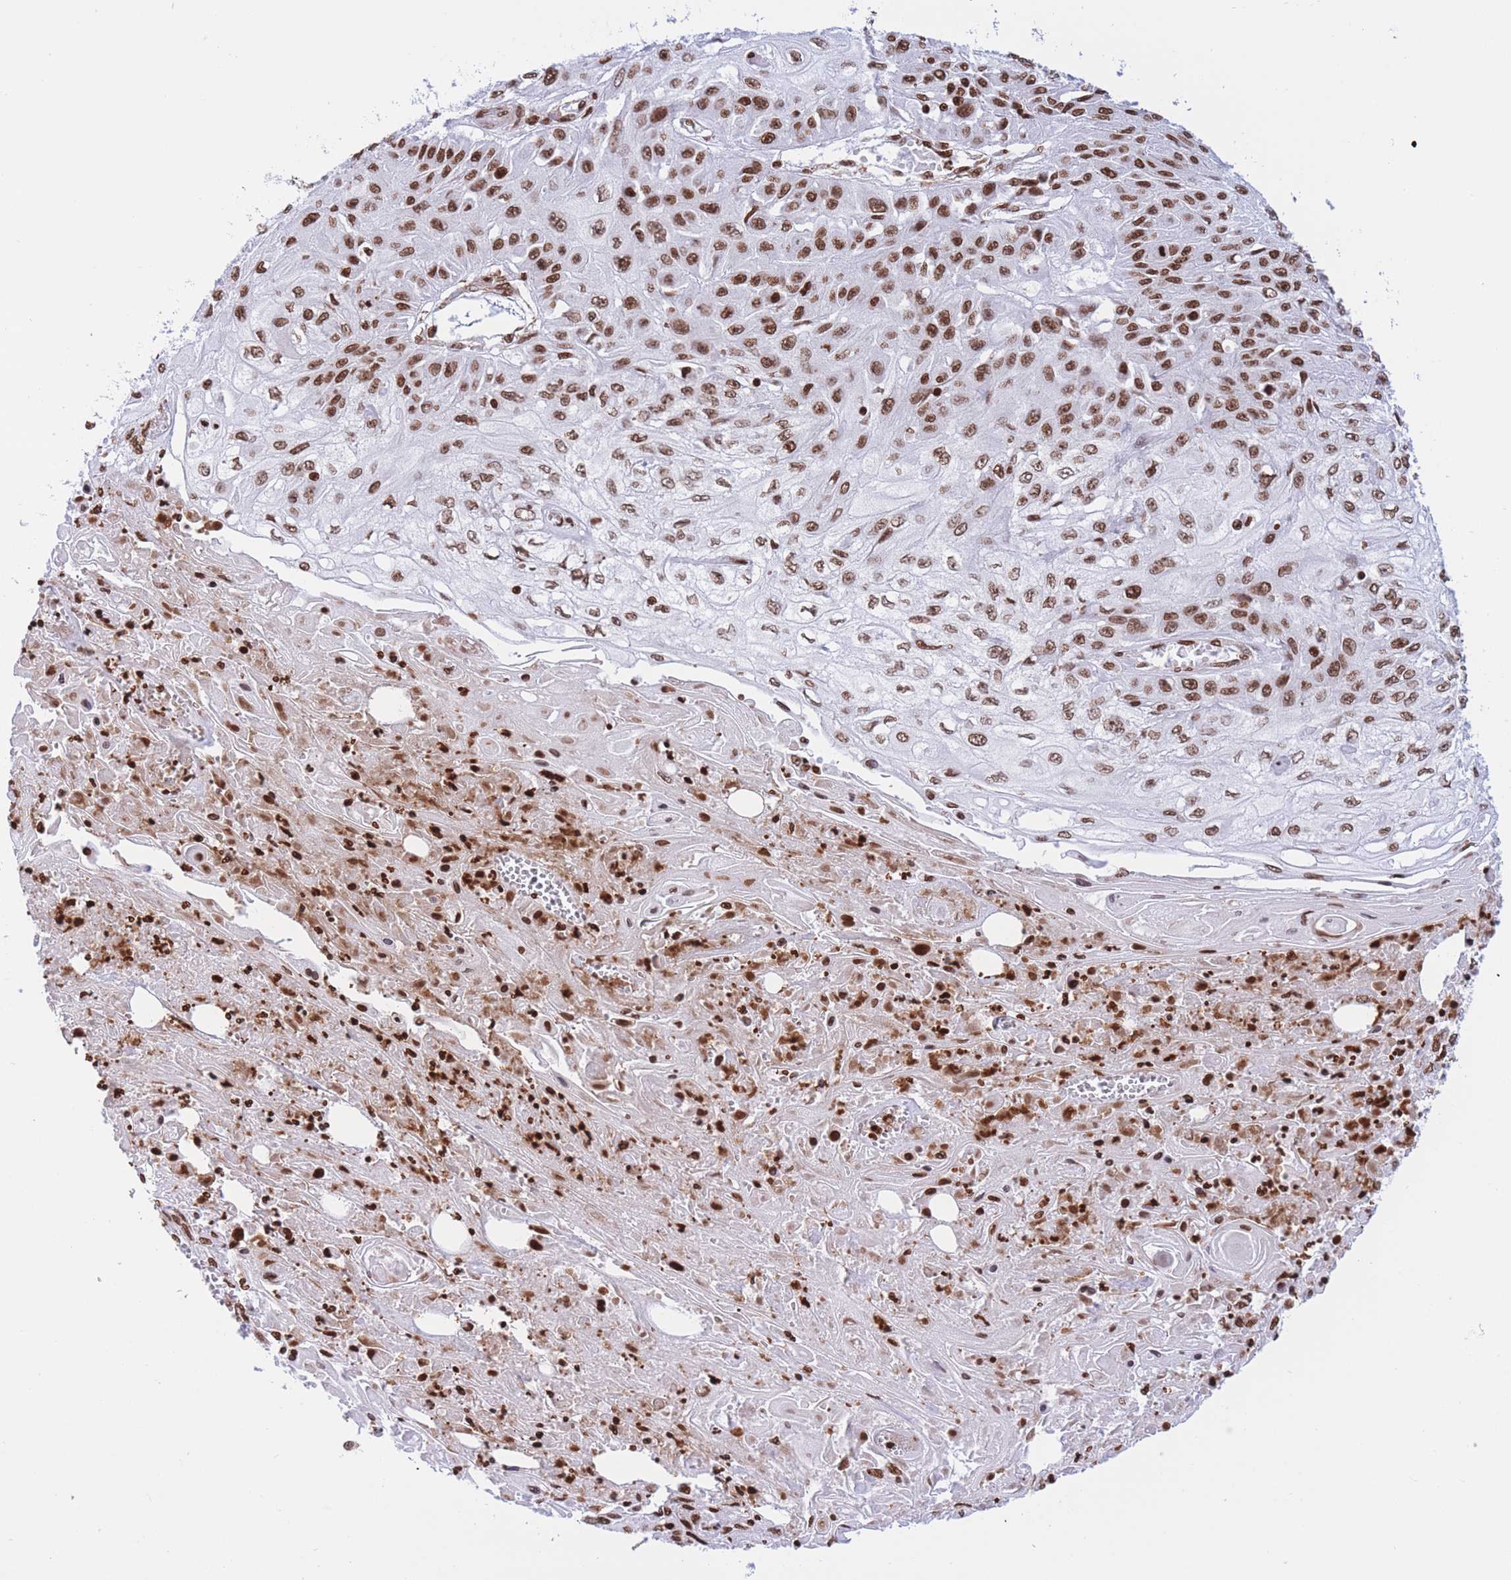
{"staining": {"intensity": "moderate", "quantity": ">75%", "location": "nuclear"}, "tissue": "skin cancer", "cell_type": "Tumor cells", "image_type": "cancer", "snomed": [{"axis": "morphology", "description": "Squamous cell carcinoma, NOS"}, {"axis": "morphology", "description": "Squamous cell carcinoma, metastatic, NOS"}, {"axis": "topography", "description": "Skin"}, {"axis": "topography", "description": "Lymph node"}], "caption": "Immunohistochemical staining of human metastatic squamous cell carcinoma (skin) shows moderate nuclear protein positivity in approximately >75% of tumor cells. Ihc stains the protein in brown and the nuclei are stained blue.", "gene": "H2BC11", "patient": {"sex": "male", "age": 75}}